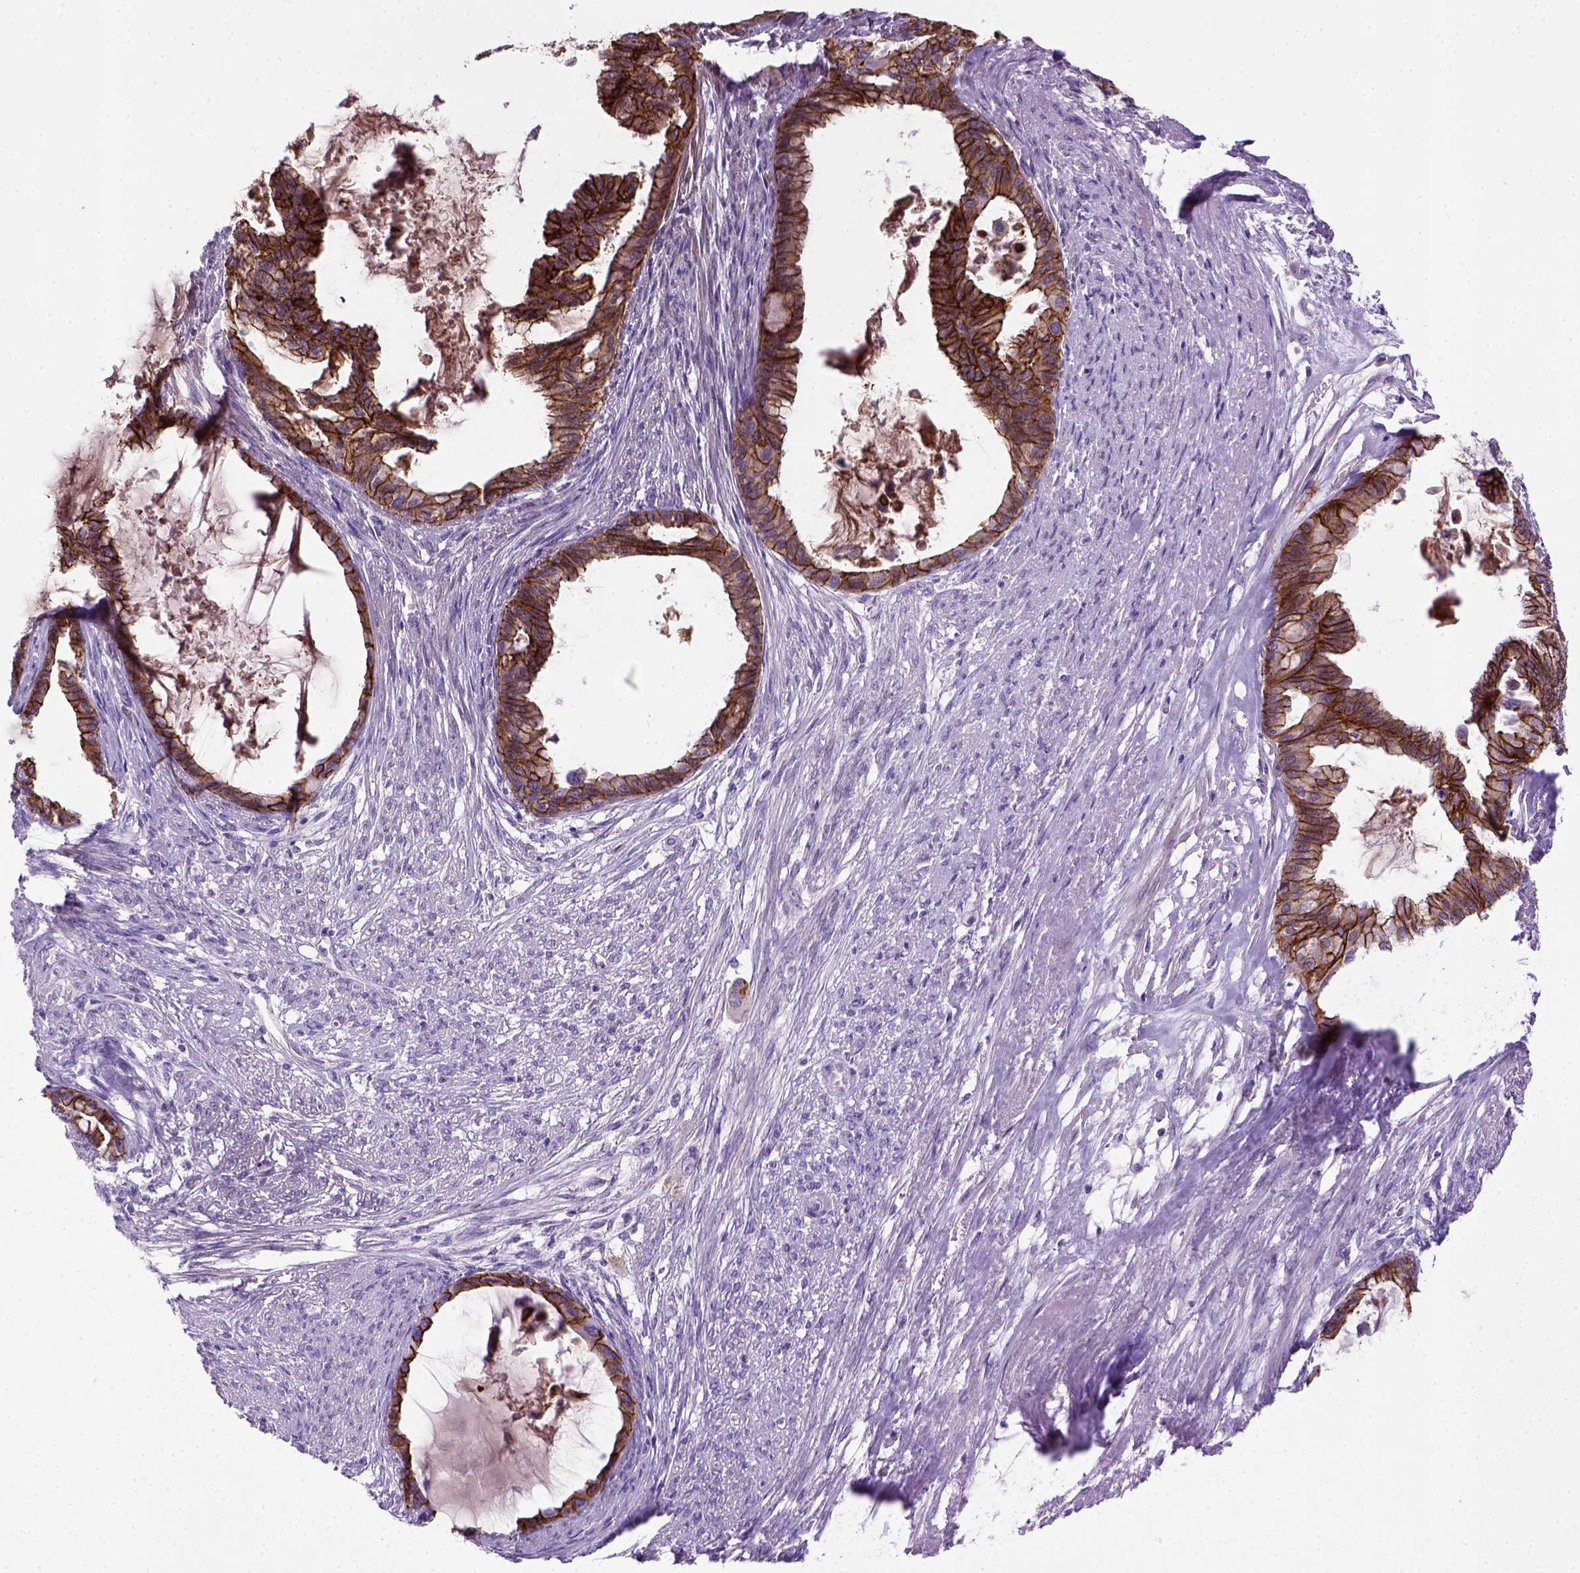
{"staining": {"intensity": "strong", "quantity": ">75%", "location": "cytoplasmic/membranous"}, "tissue": "endometrial cancer", "cell_type": "Tumor cells", "image_type": "cancer", "snomed": [{"axis": "morphology", "description": "Adenocarcinoma, NOS"}, {"axis": "topography", "description": "Endometrium"}], "caption": "Protein staining of endometrial cancer (adenocarcinoma) tissue displays strong cytoplasmic/membranous positivity in about >75% of tumor cells.", "gene": "CDH1", "patient": {"sex": "female", "age": 86}}